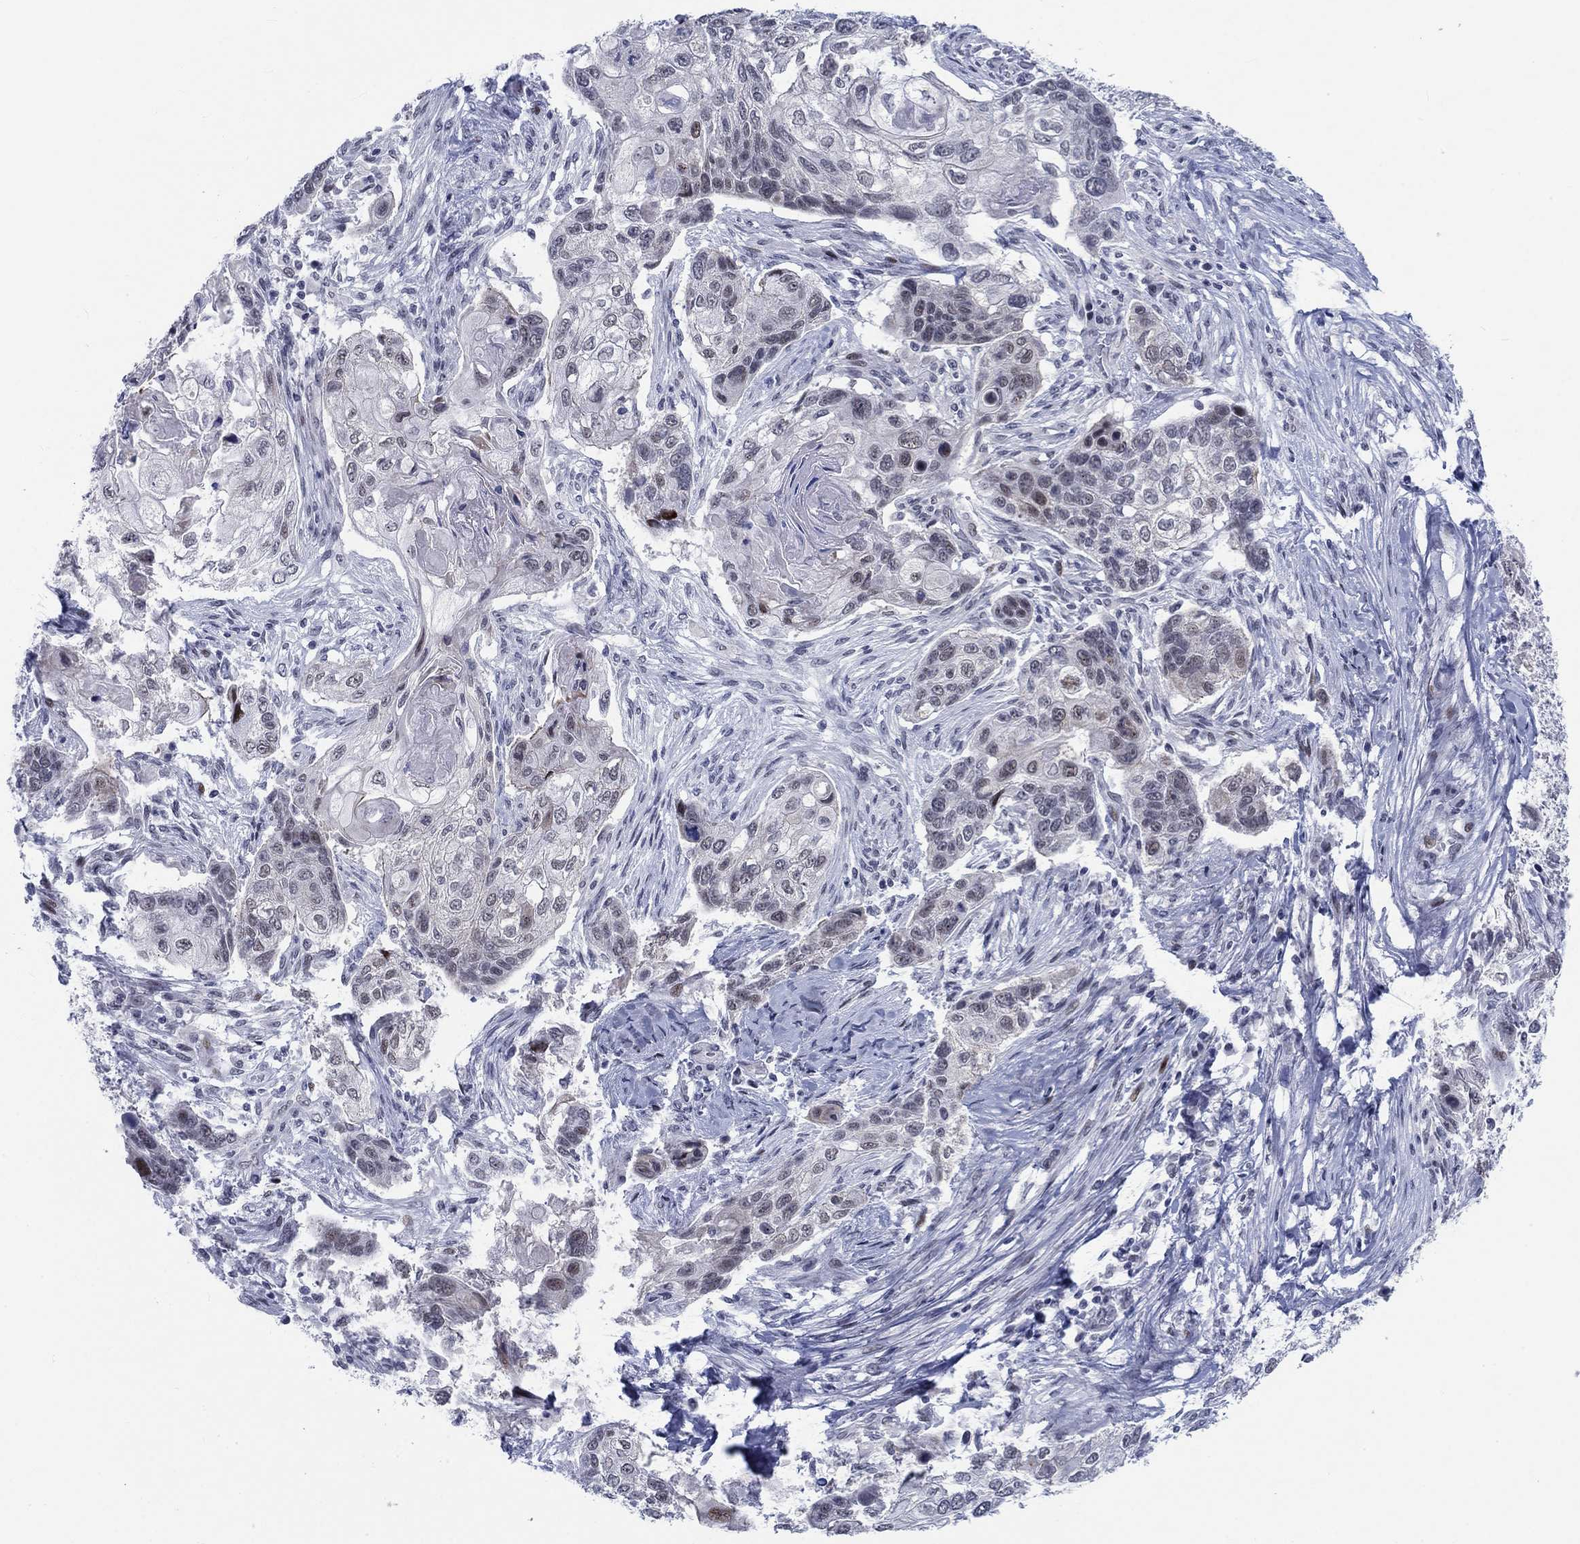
{"staining": {"intensity": "negative", "quantity": "none", "location": "none"}, "tissue": "lung cancer", "cell_type": "Tumor cells", "image_type": "cancer", "snomed": [{"axis": "morphology", "description": "Normal tissue, NOS"}, {"axis": "morphology", "description": "Squamous cell carcinoma, NOS"}, {"axis": "topography", "description": "Bronchus"}, {"axis": "topography", "description": "Lung"}], "caption": "This is an immunohistochemistry (IHC) image of lung cancer. There is no staining in tumor cells.", "gene": "NEU3", "patient": {"sex": "male", "age": 69}}